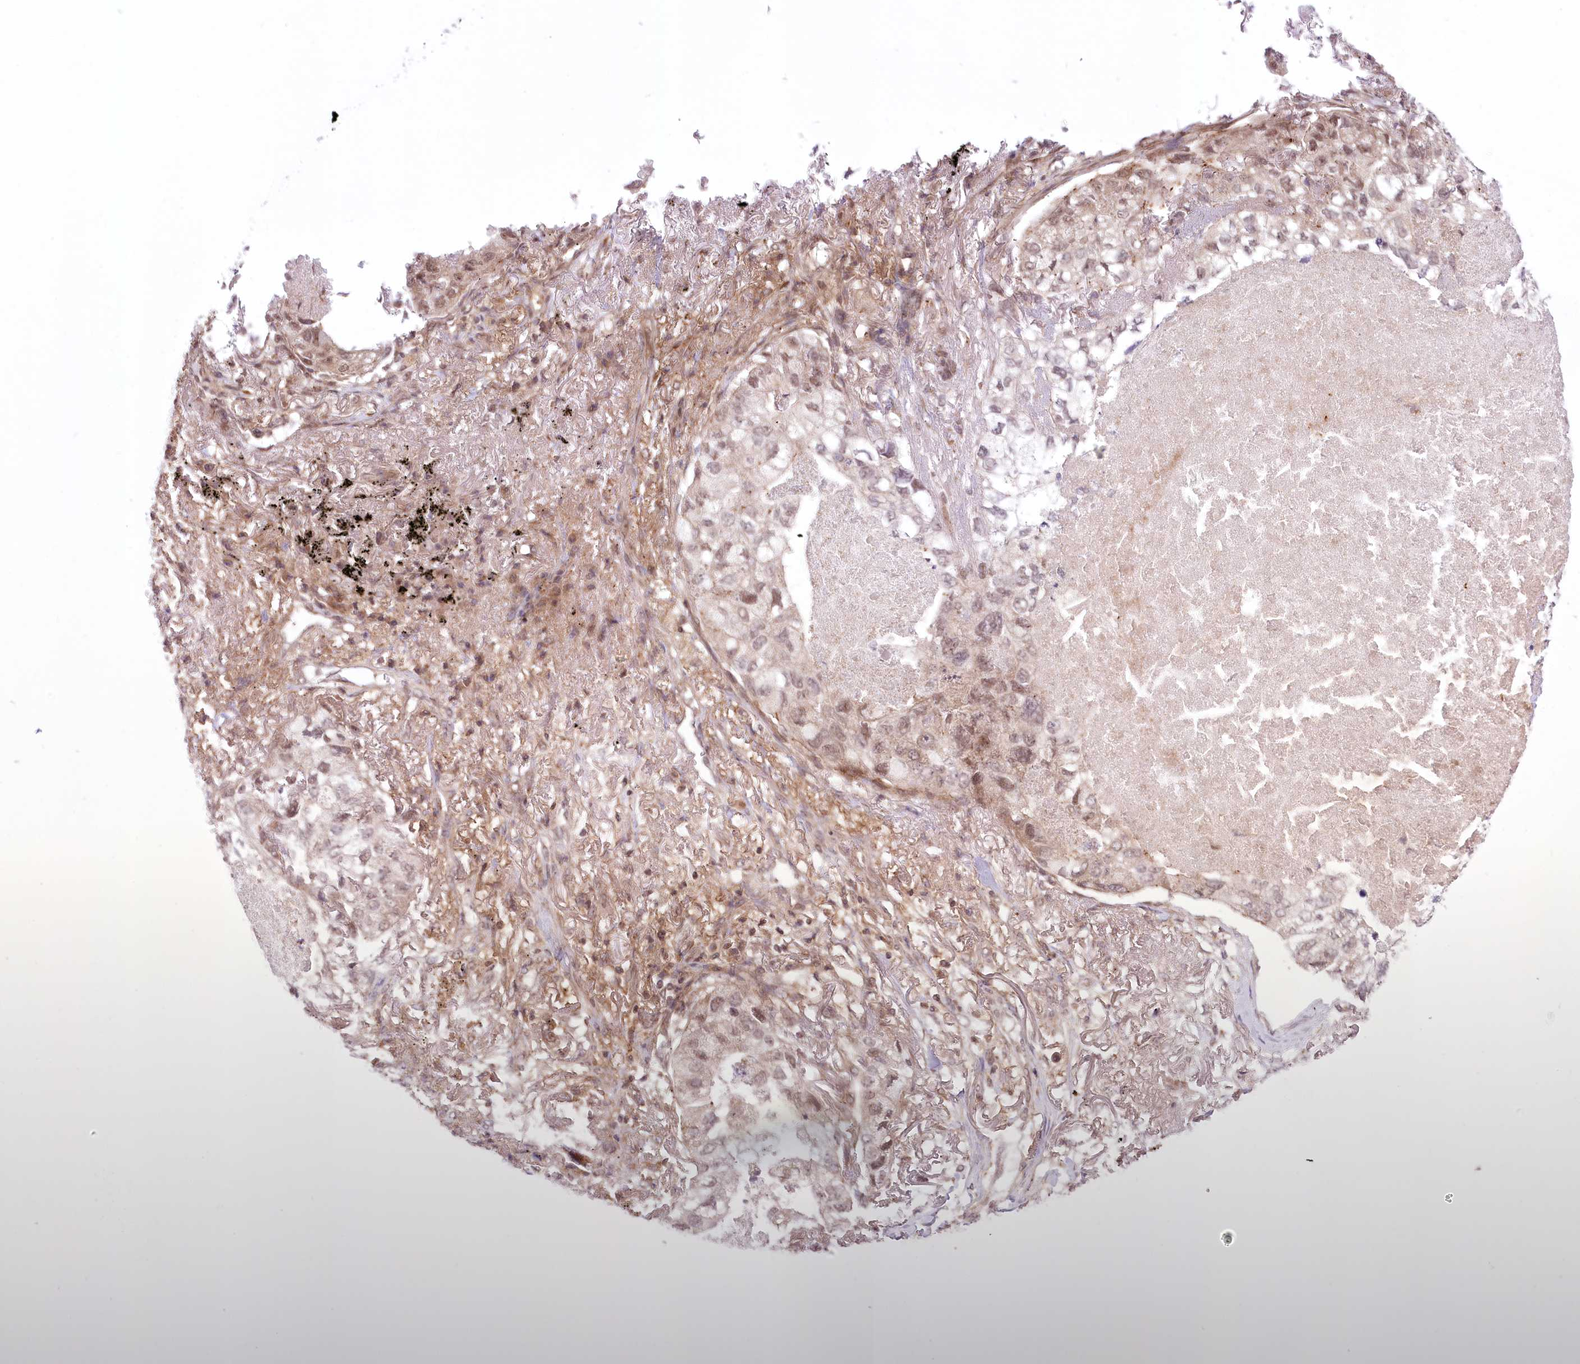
{"staining": {"intensity": "moderate", "quantity": "<25%", "location": "nuclear"}, "tissue": "lung cancer", "cell_type": "Tumor cells", "image_type": "cancer", "snomed": [{"axis": "morphology", "description": "Adenocarcinoma, NOS"}, {"axis": "topography", "description": "Lung"}], "caption": "The immunohistochemical stain highlights moderate nuclear positivity in tumor cells of lung cancer tissue.", "gene": "ZMAT2", "patient": {"sex": "male", "age": 65}}